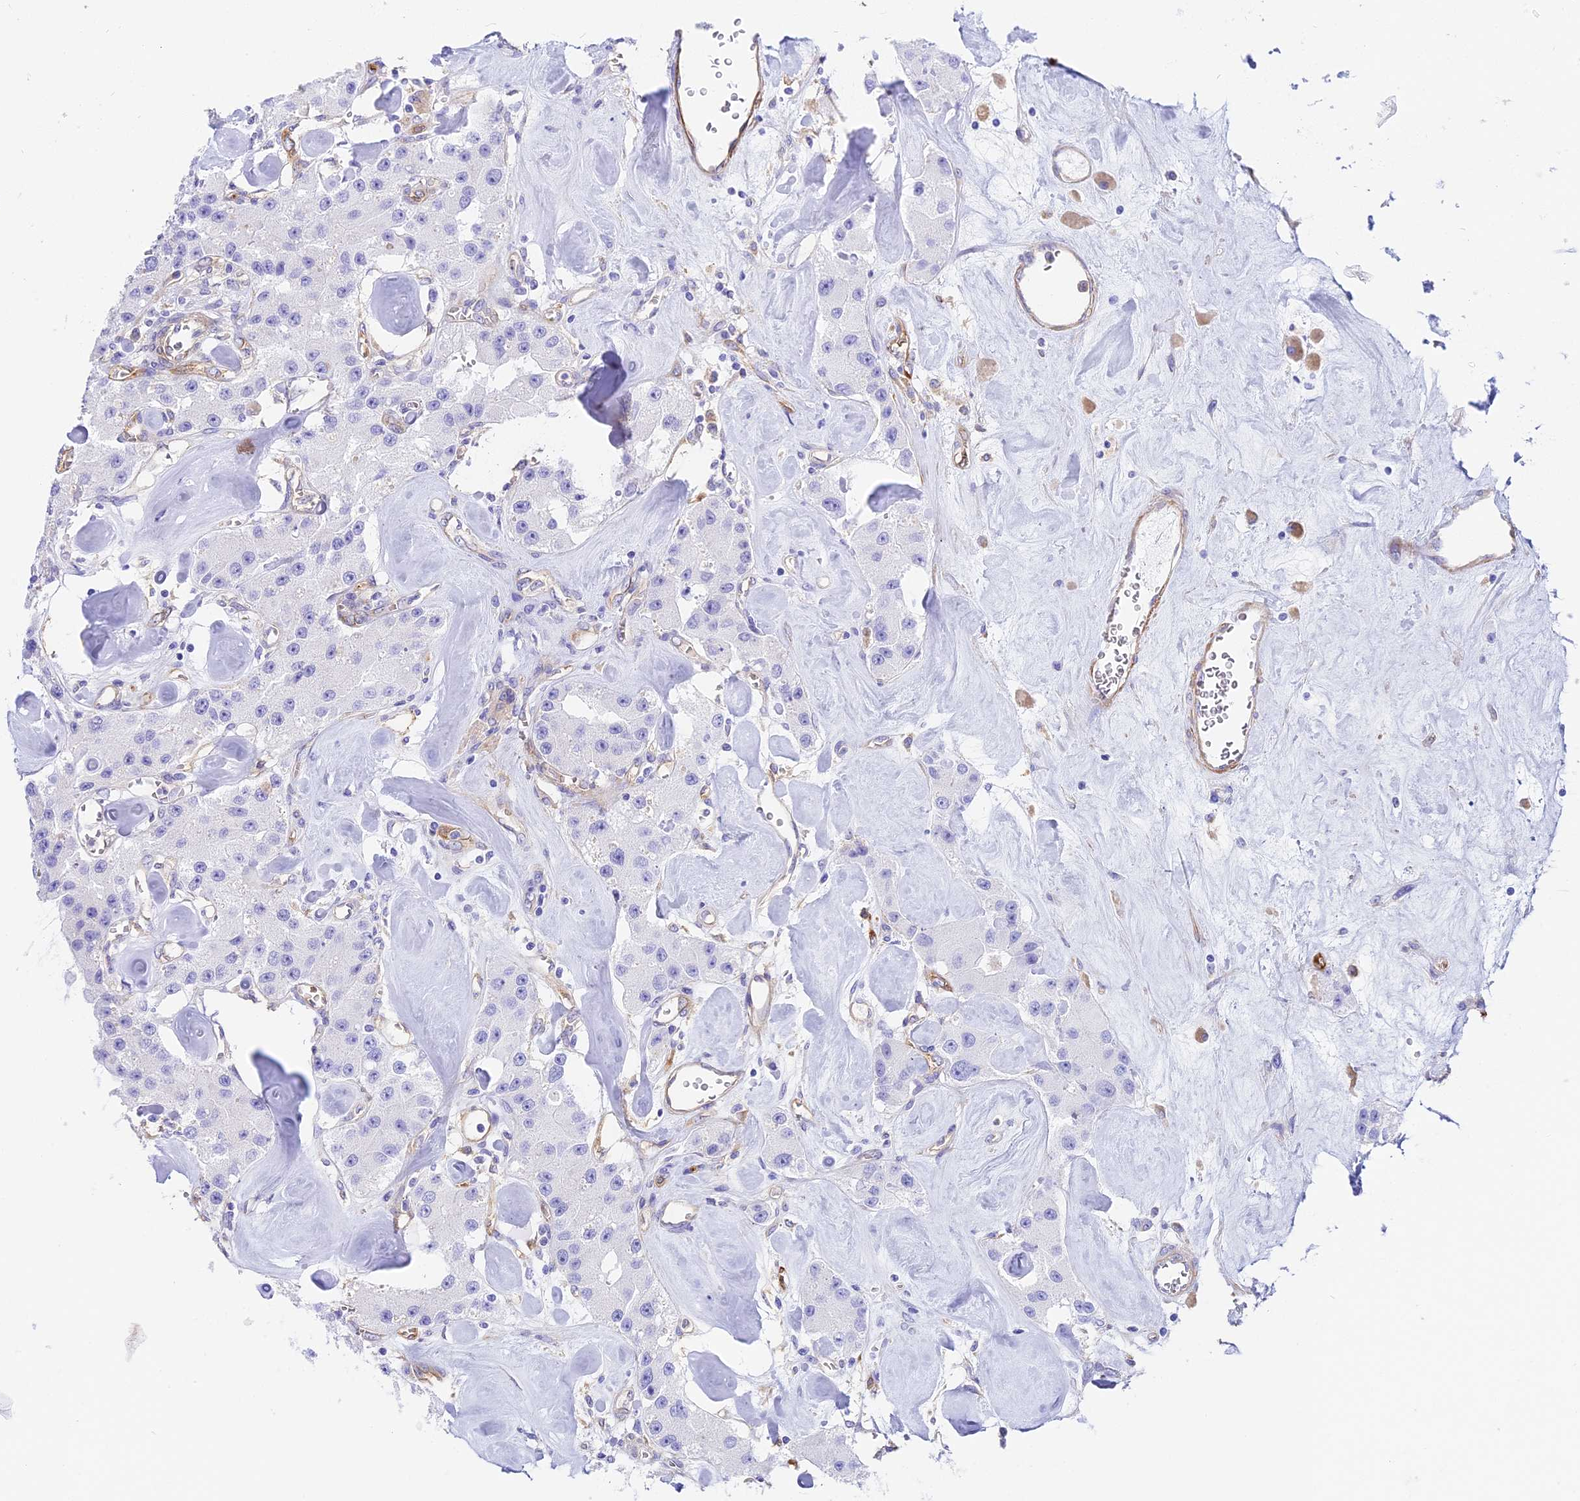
{"staining": {"intensity": "negative", "quantity": "none", "location": "none"}, "tissue": "carcinoid", "cell_type": "Tumor cells", "image_type": "cancer", "snomed": [{"axis": "morphology", "description": "Carcinoid, malignant, NOS"}, {"axis": "topography", "description": "Pancreas"}], "caption": "Immunohistochemistry of human malignant carcinoid demonstrates no expression in tumor cells.", "gene": "HOMER3", "patient": {"sex": "male", "age": 41}}